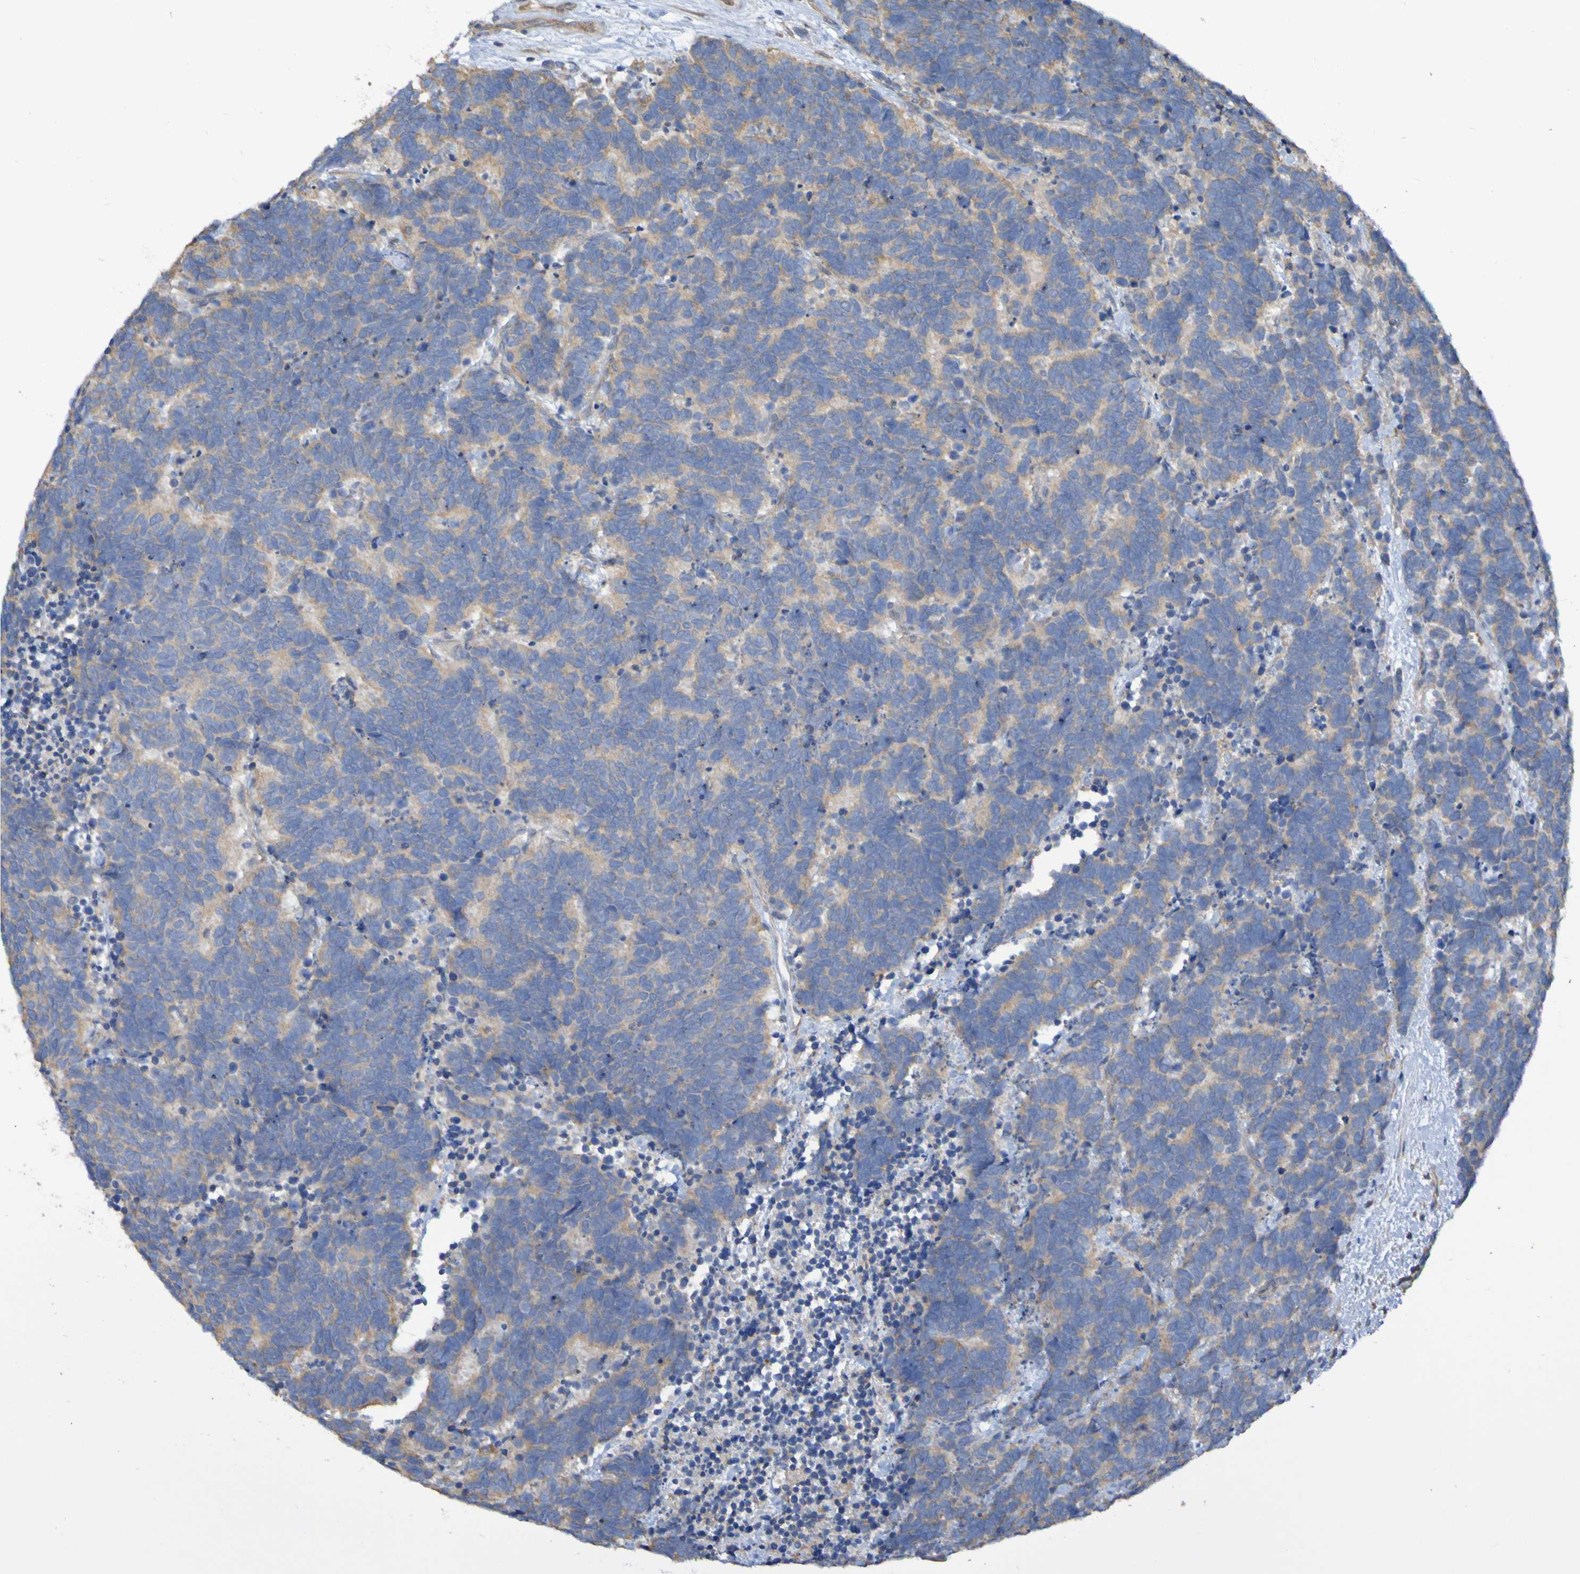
{"staining": {"intensity": "weak", "quantity": "25%-75%", "location": "cytoplasmic/membranous"}, "tissue": "carcinoid", "cell_type": "Tumor cells", "image_type": "cancer", "snomed": [{"axis": "morphology", "description": "Carcinoma, NOS"}, {"axis": "morphology", "description": "Carcinoid, malignant, NOS"}, {"axis": "topography", "description": "Urinary bladder"}], "caption": "A low amount of weak cytoplasmic/membranous expression is present in approximately 25%-75% of tumor cells in carcinoid (malignant) tissue. The protein of interest is shown in brown color, while the nuclei are stained blue.", "gene": "SYNJ1", "patient": {"sex": "male", "age": 57}}